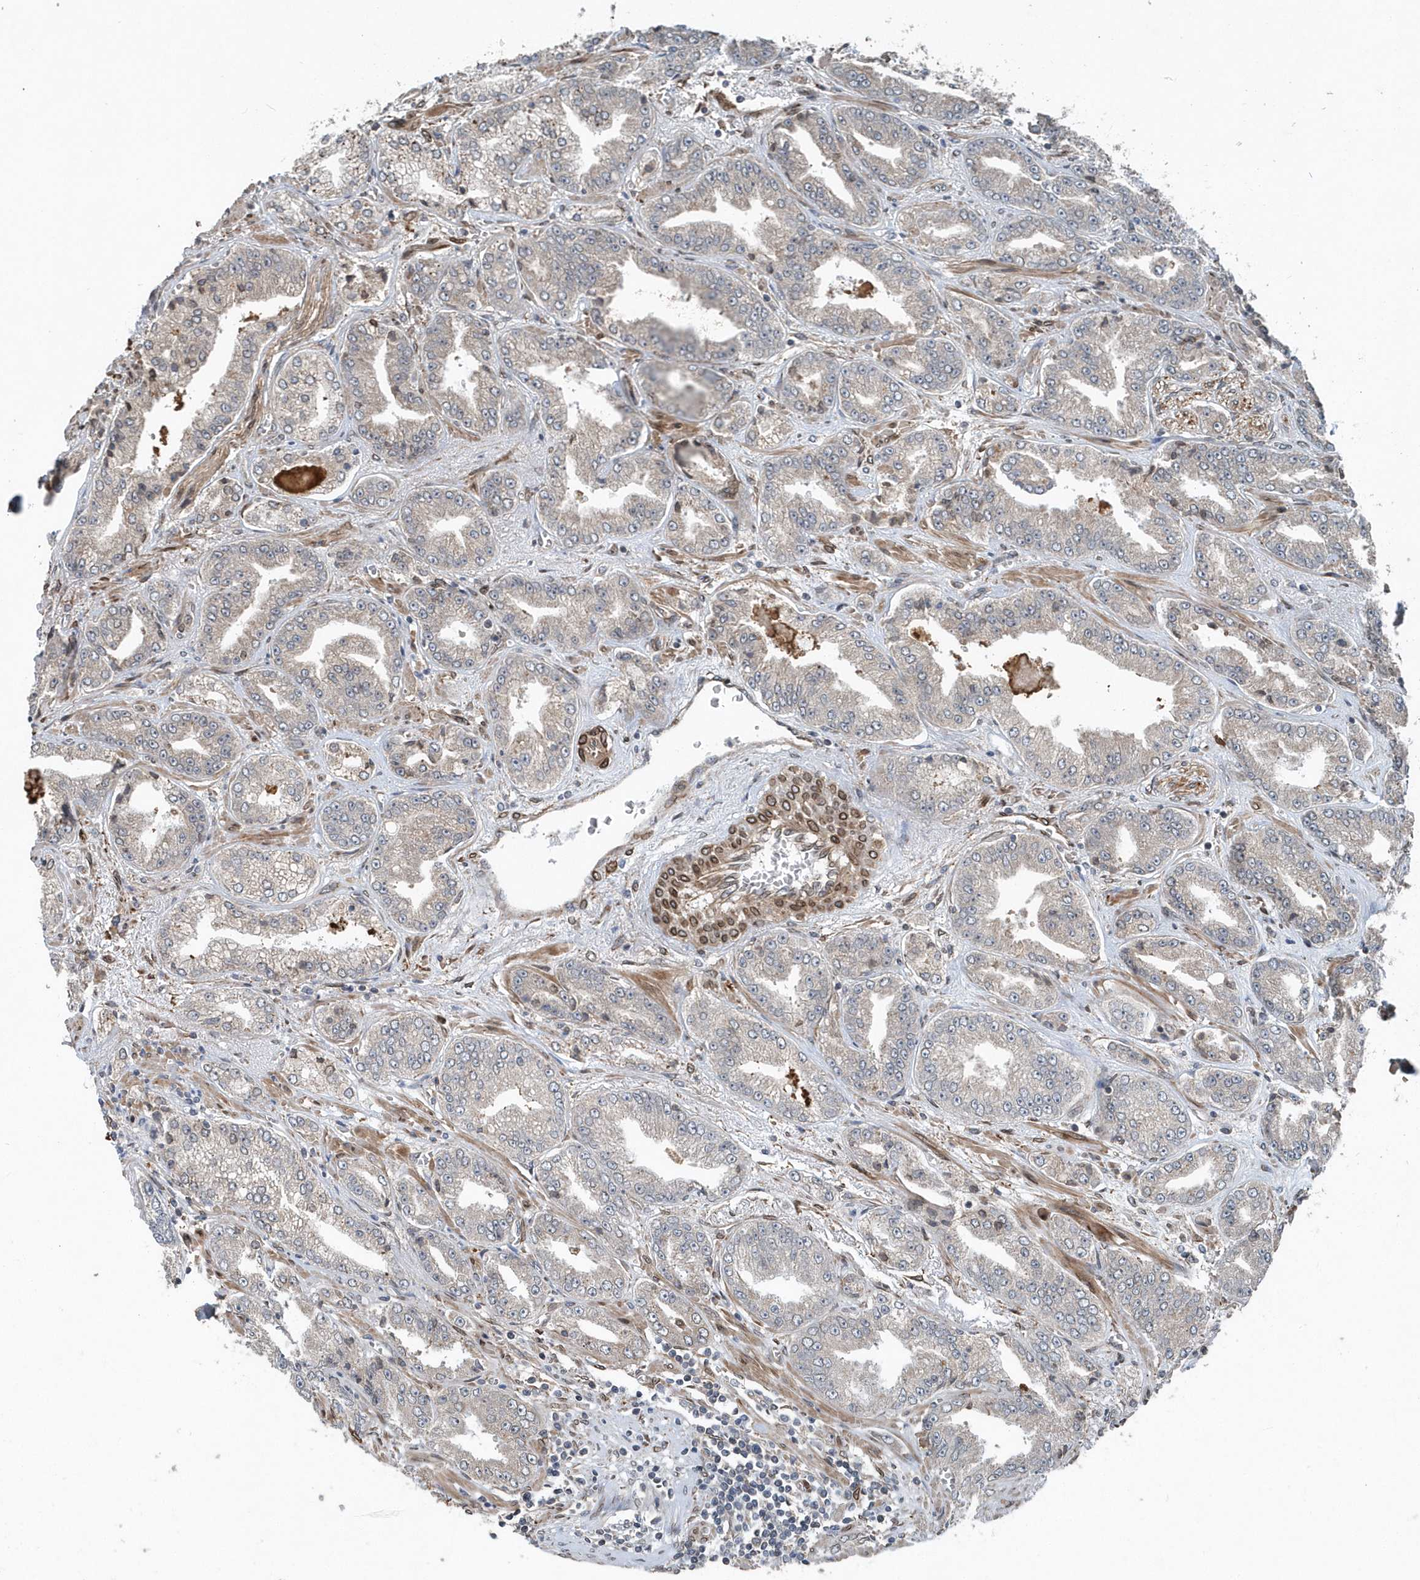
{"staining": {"intensity": "negative", "quantity": "none", "location": "none"}, "tissue": "prostate cancer", "cell_type": "Tumor cells", "image_type": "cancer", "snomed": [{"axis": "morphology", "description": "Adenocarcinoma, High grade"}, {"axis": "topography", "description": "Prostate"}], "caption": "A high-resolution photomicrograph shows immunohistochemistry (IHC) staining of prostate cancer, which shows no significant staining in tumor cells.", "gene": "MCC", "patient": {"sex": "male", "age": 71}}